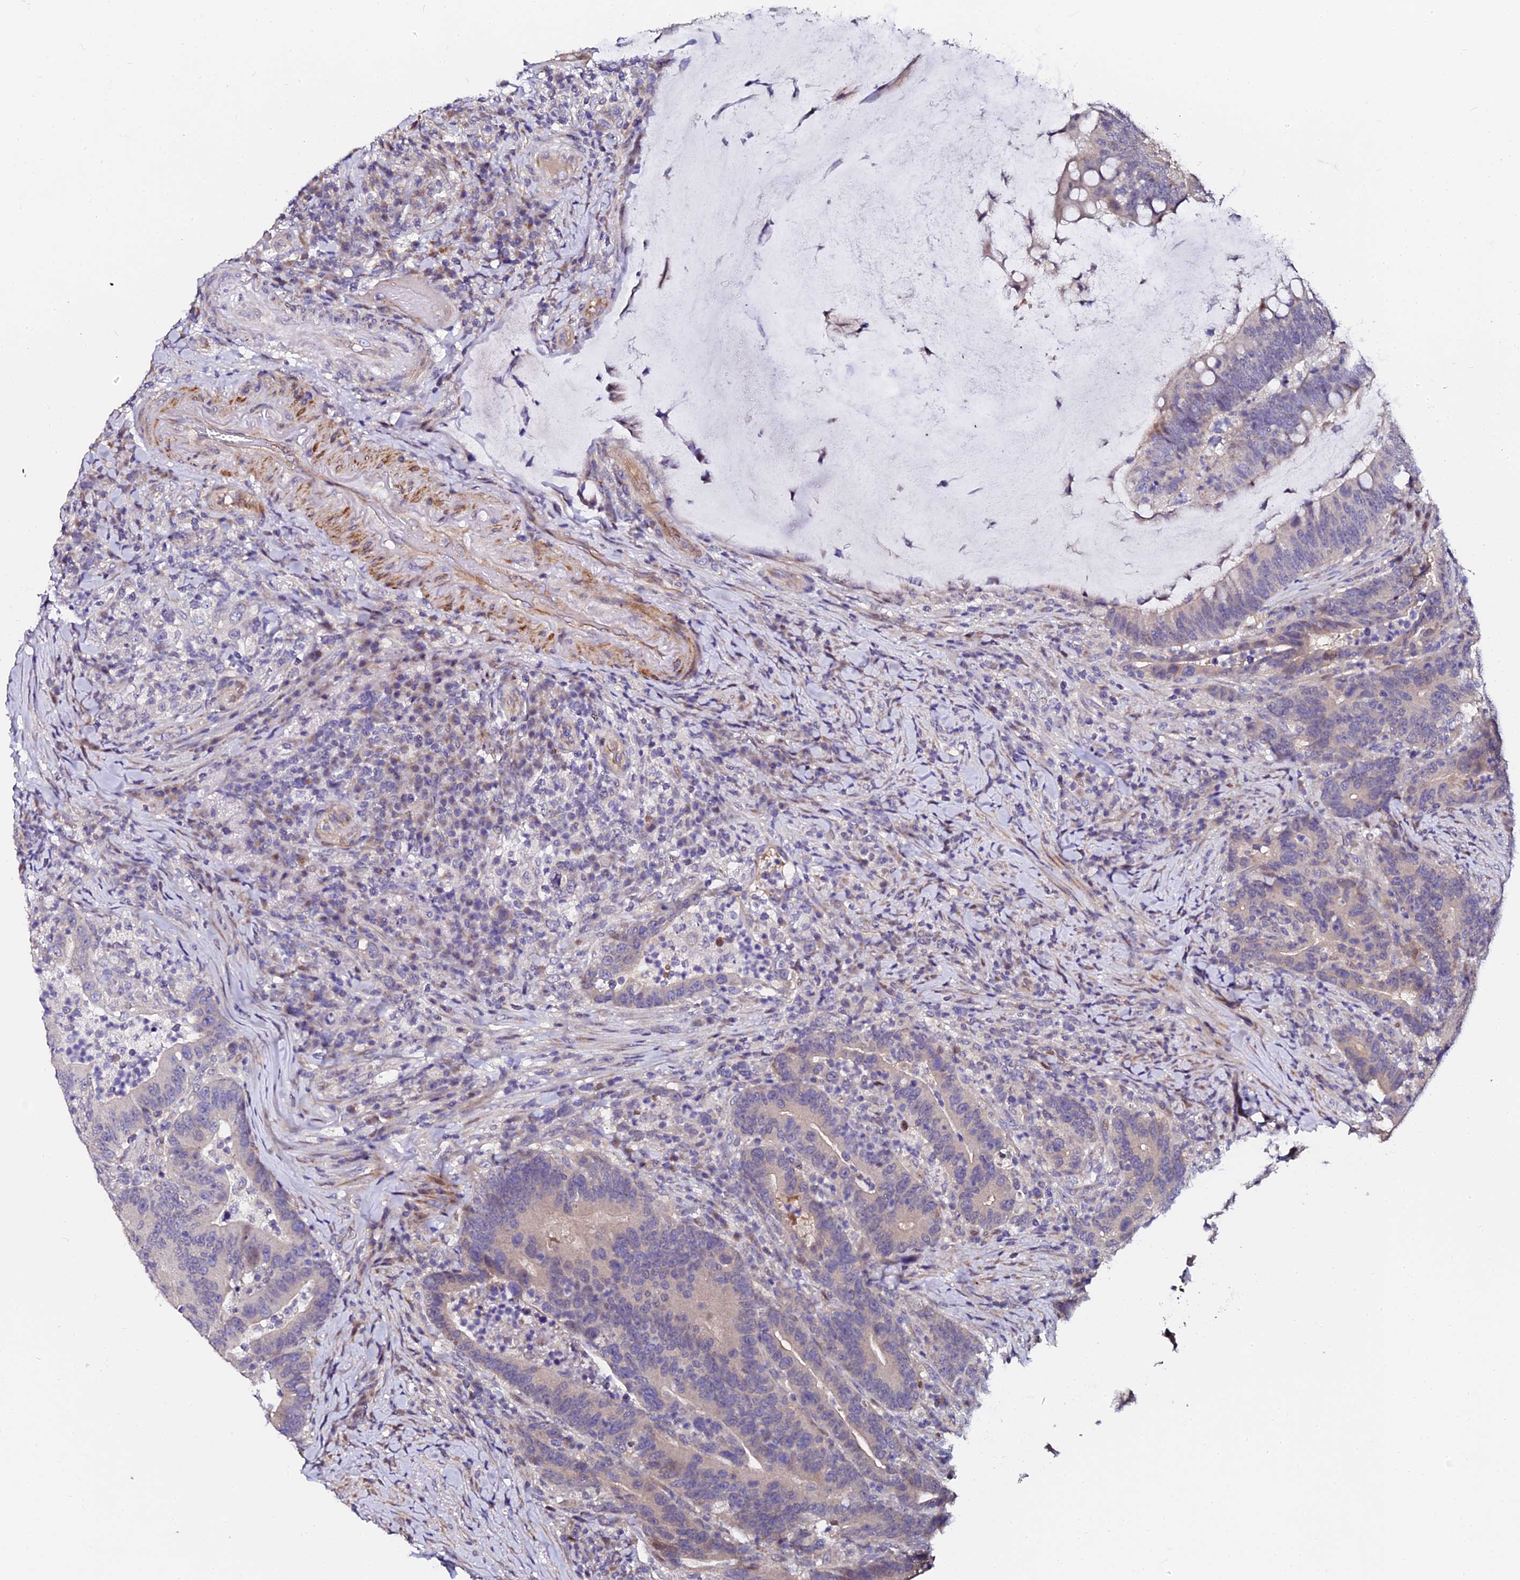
{"staining": {"intensity": "negative", "quantity": "none", "location": "none"}, "tissue": "colorectal cancer", "cell_type": "Tumor cells", "image_type": "cancer", "snomed": [{"axis": "morphology", "description": "Adenocarcinoma, NOS"}, {"axis": "topography", "description": "Colon"}], "caption": "Human colorectal adenocarcinoma stained for a protein using IHC reveals no staining in tumor cells.", "gene": "GPN3", "patient": {"sex": "female", "age": 66}}